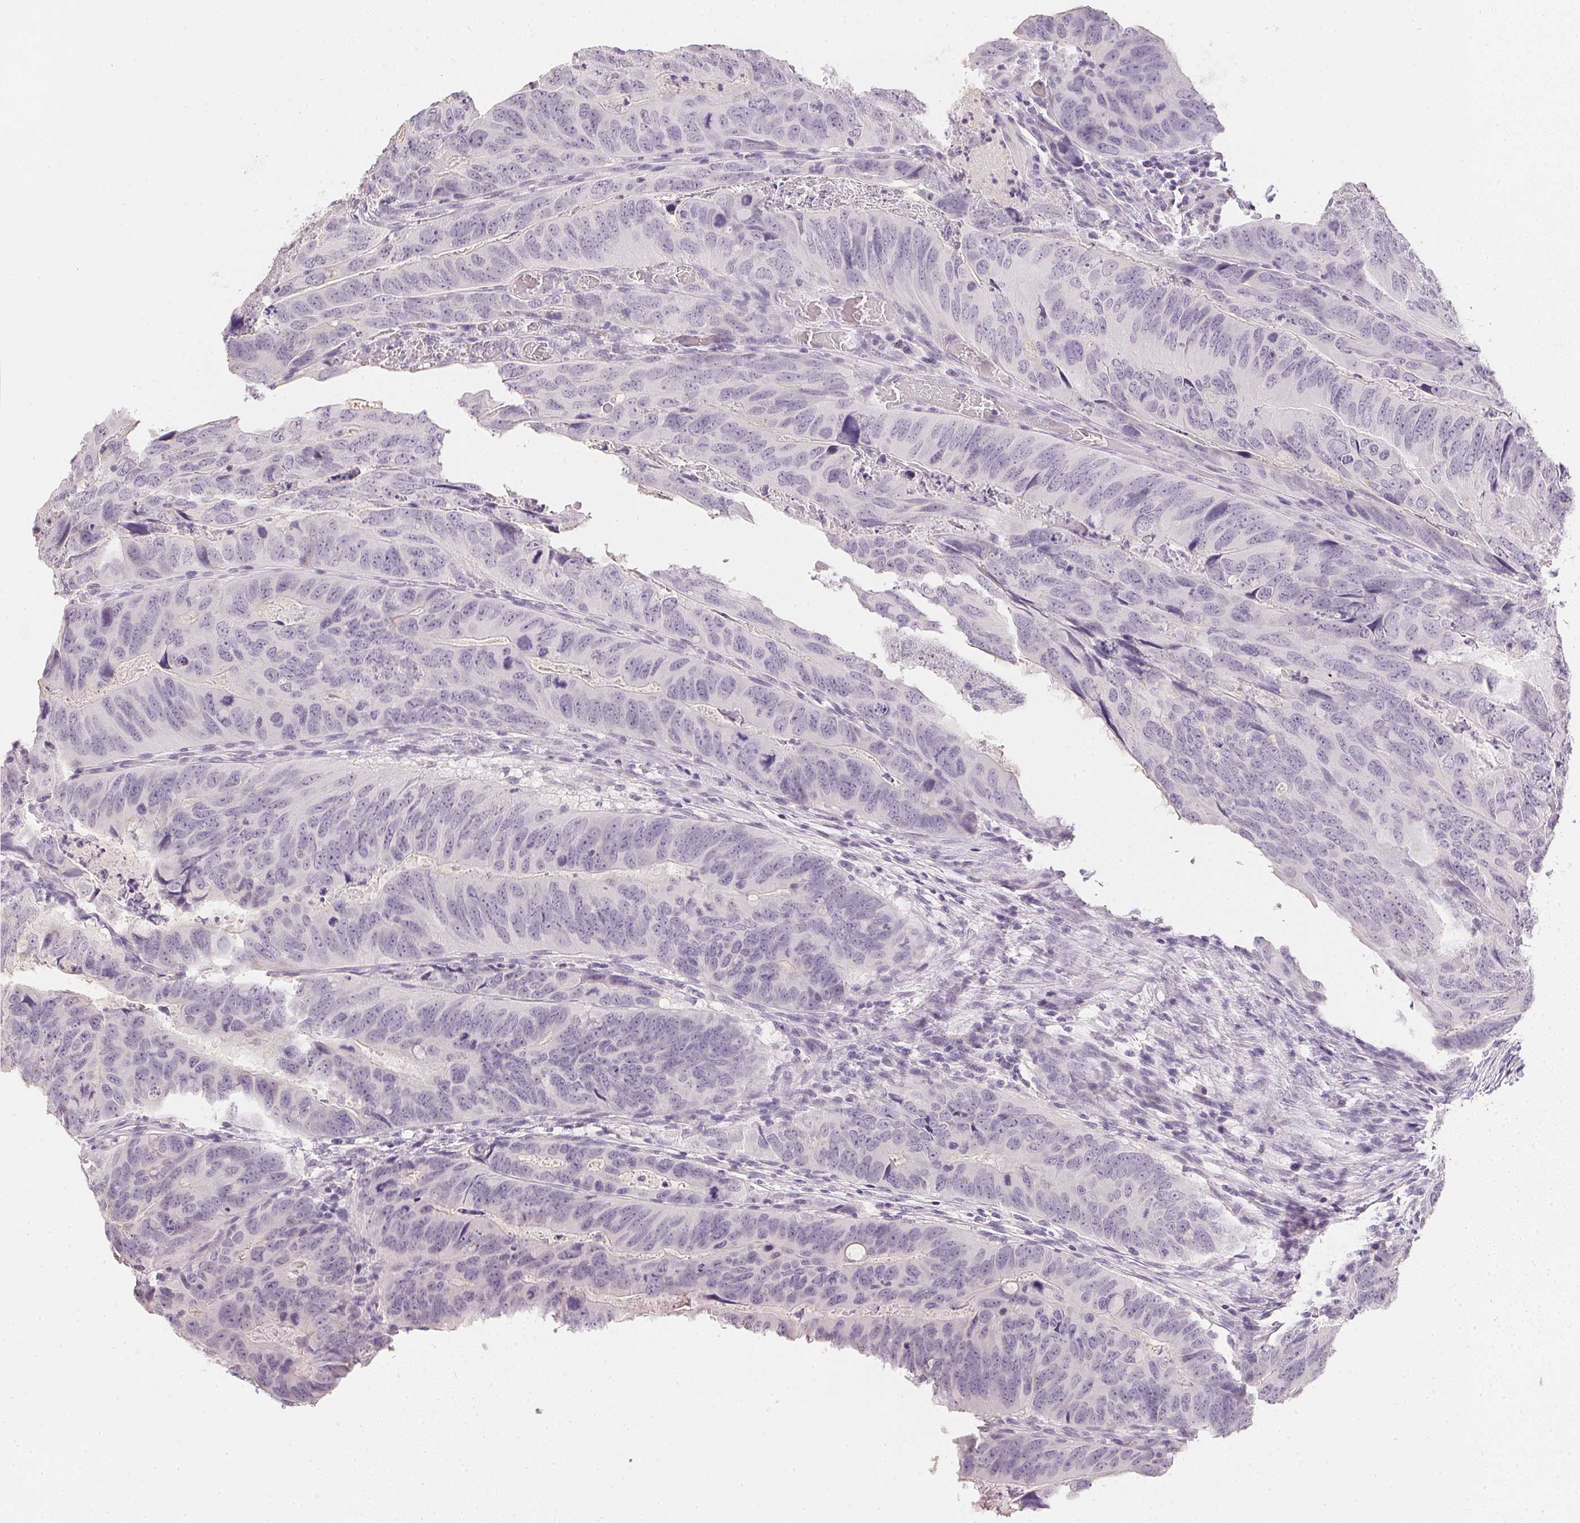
{"staining": {"intensity": "negative", "quantity": "none", "location": "none"}, "tissue": "colorectal cancer", "cell_type": "Tumor cells", "image_type": "cancer", "snomed": [{"axis": "morphology", "description": "Adenocarcinoma, NOS"}, {"axis": "topography", "description": "Colon"}], "caption": "Immunohistochemistry micrograph of neoplastic tissue: human colorectal cancer stained with DAB (3,3'-diaminobenzidine) exhibits no significant protein expression in tumor cells.", "gene": "PPY", "patient": {"sex": "male", "age": 79}}